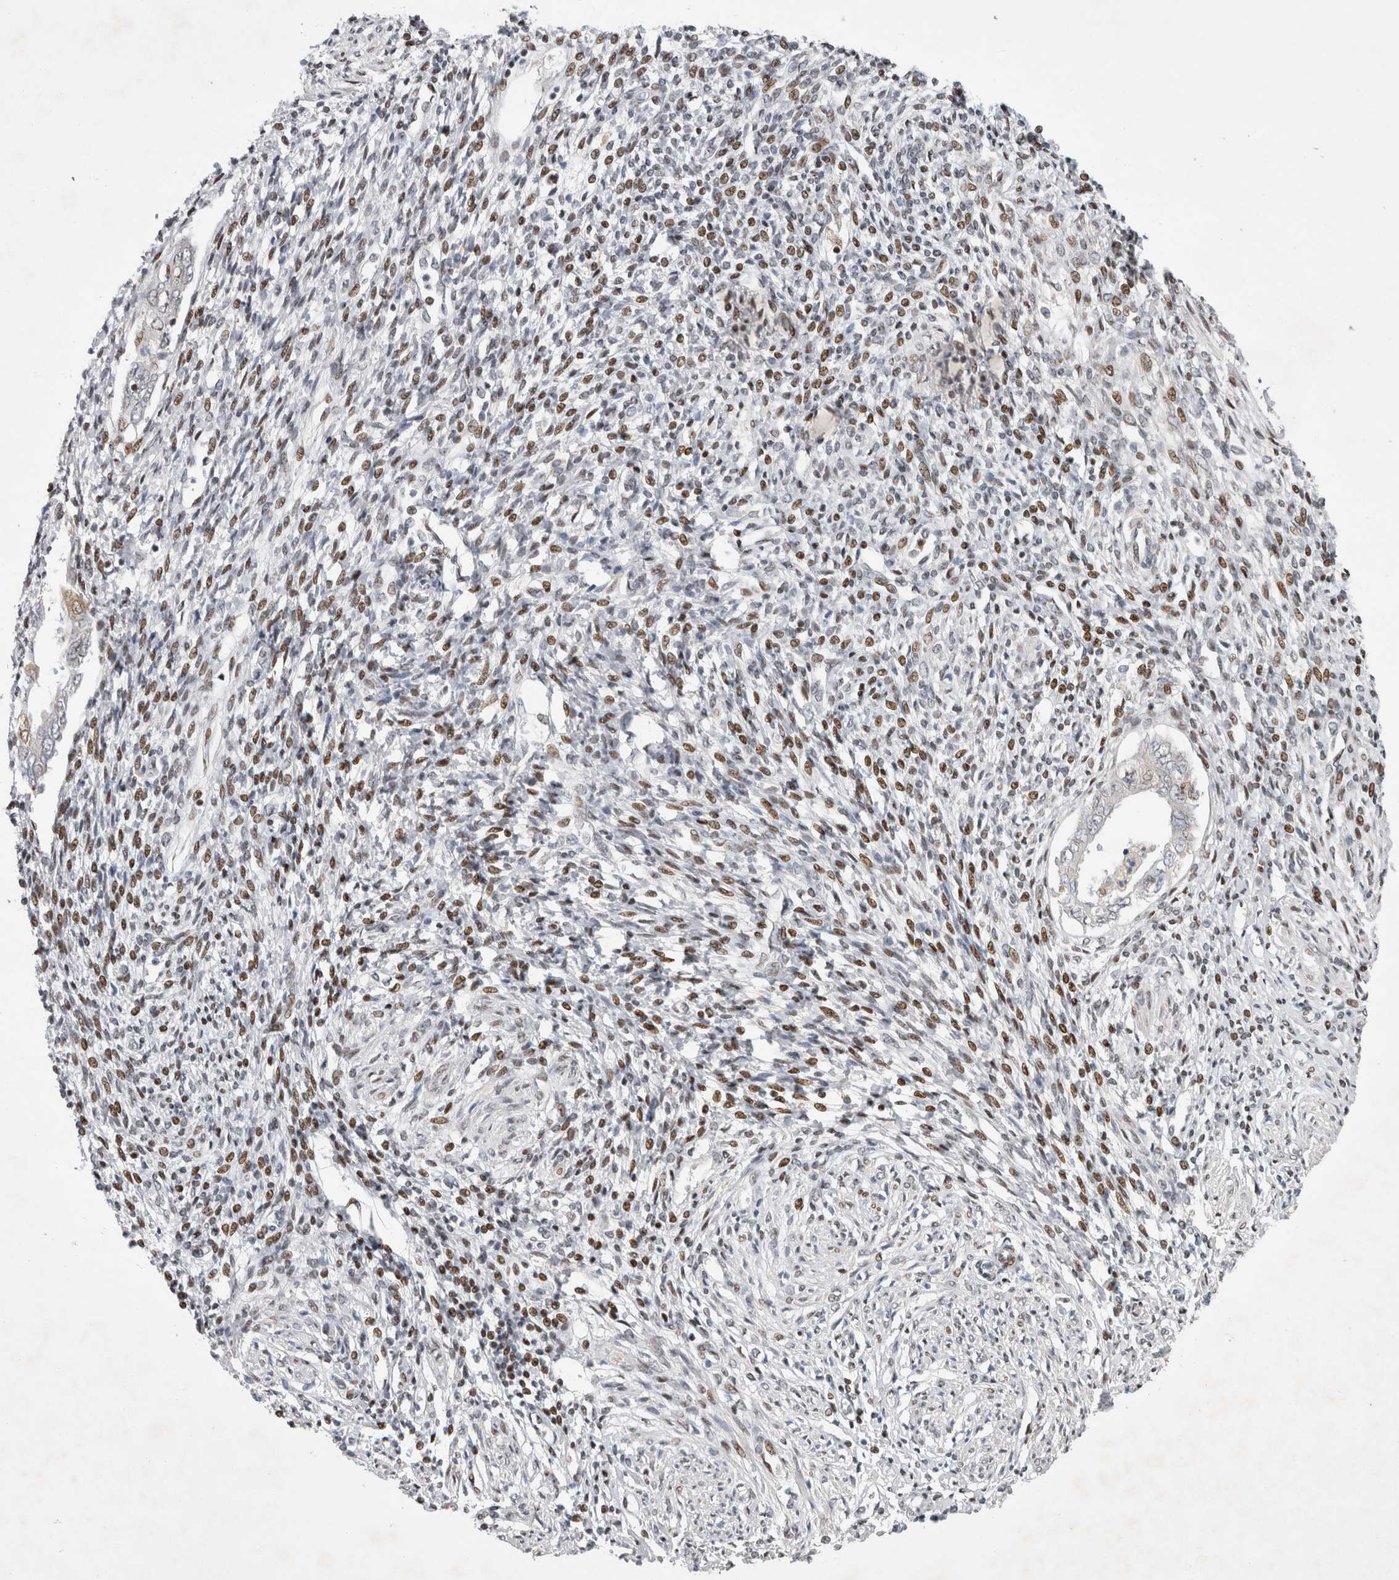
{"staining": {"intensity": "moderate", "quantity": "<25%", "location": "nuclear"}, "tissue": "endometrium", "cell_type": "Cells in endometrial stroma", "image_type": "normal", "snomed": [{"axis": "morphology", "description": "Normal tissue, NOS"}, {"axis": "topography", "description": "Endometrium"}], "caption": "Protein expression analysis of benign endometrium exhibits moderate nuclear positivity in about <25% of cells in endometrial stroma.", "gene": "C8orf58", "patient": {"sex": "female", "age": 66}}